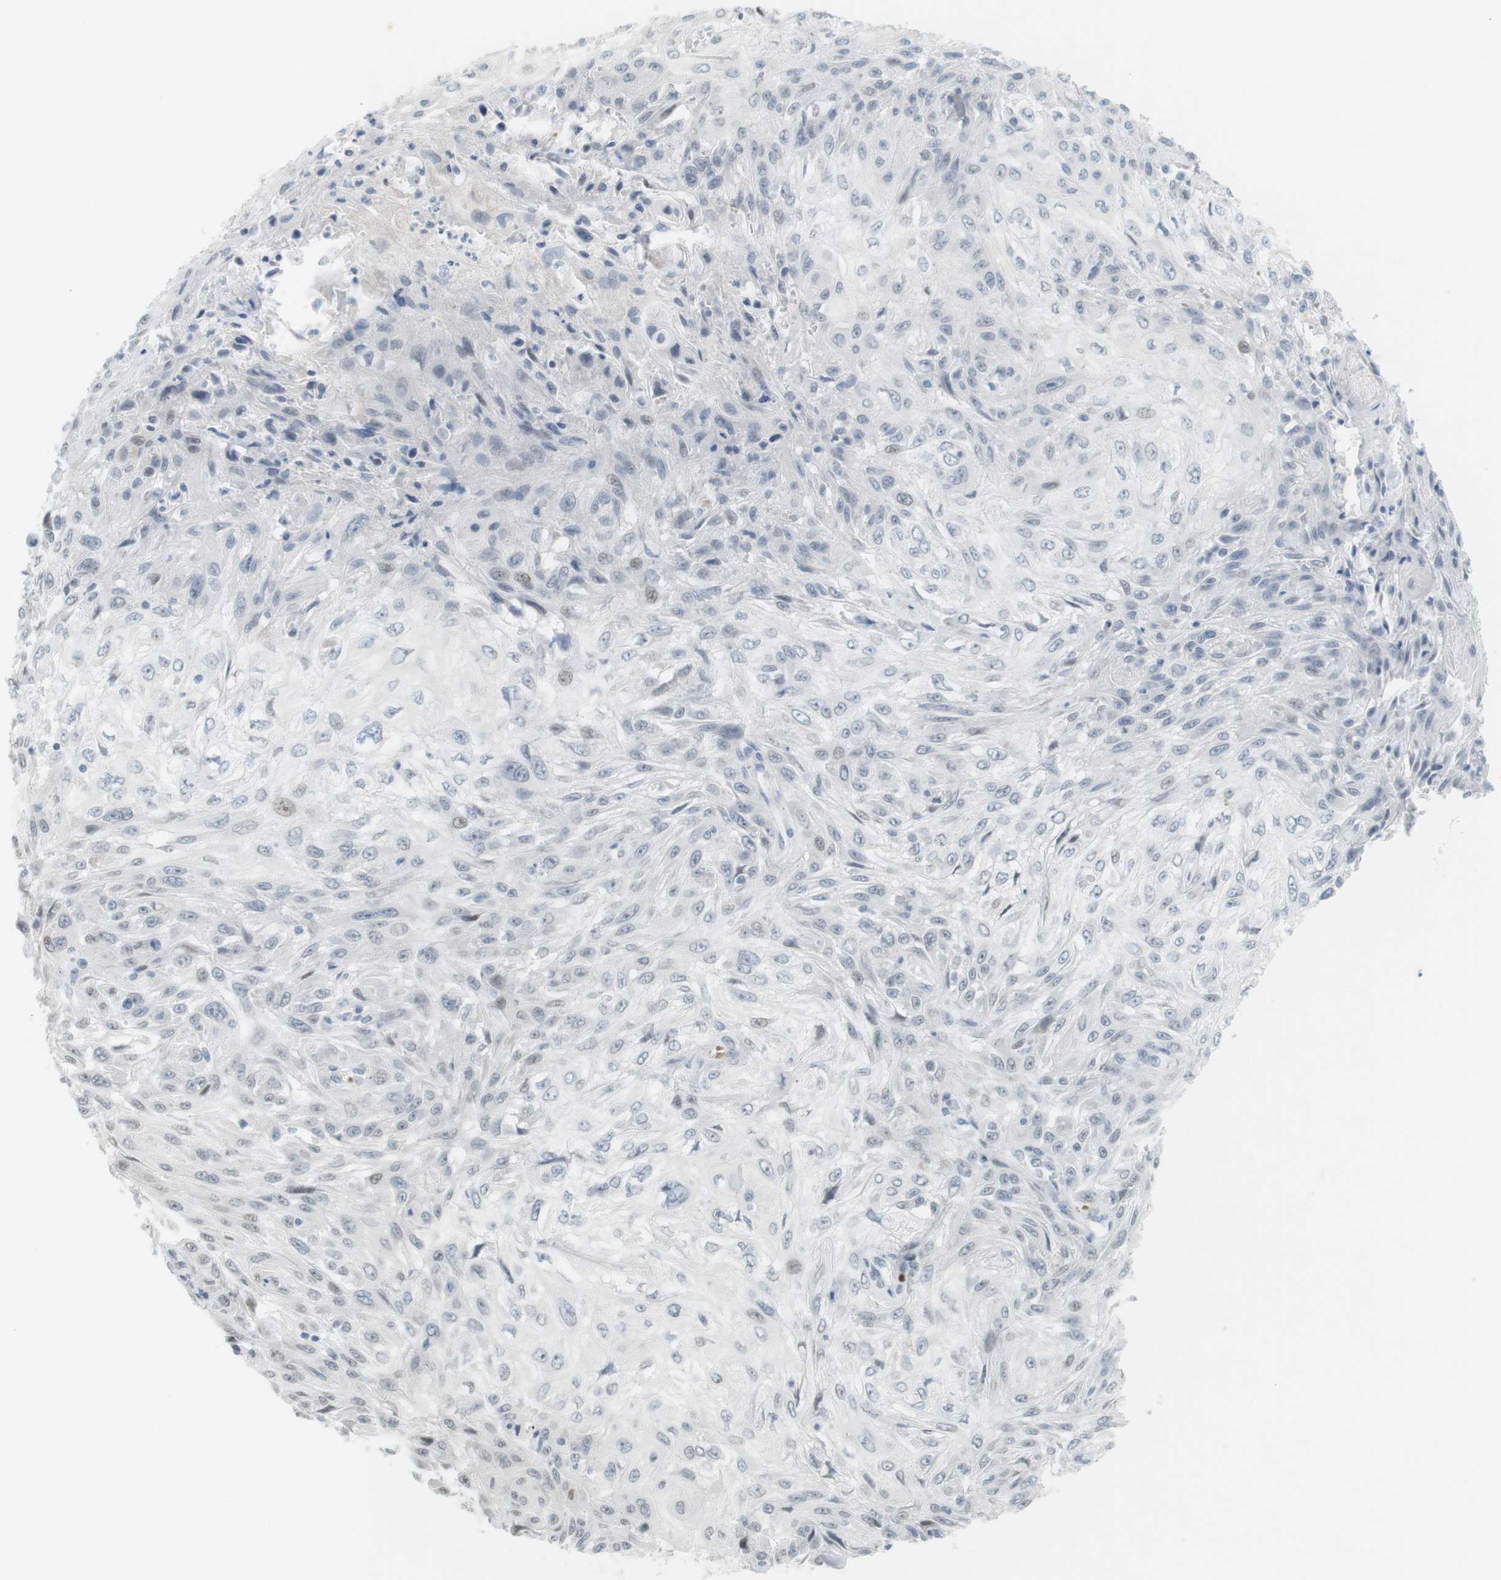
{"staining": {"intensity": "weak", "quantity": "<25%", "location": "nuclear"}, "tissue": "skin cancer", "cell_type": "Tumor cells", "image_type": "cancer", "snomed": [{"axis": "morphology", "description": "Squamous cell carcinoma, NOS"}, {"axis": "topography", "description": "Skin"}], "caption": "This is a micrograph of immunohistochemistry staining of skin cancer, which shows no staining in tumor cells.", "gene": "DMC1", "patient": {"sex": "male", "age": 75}}